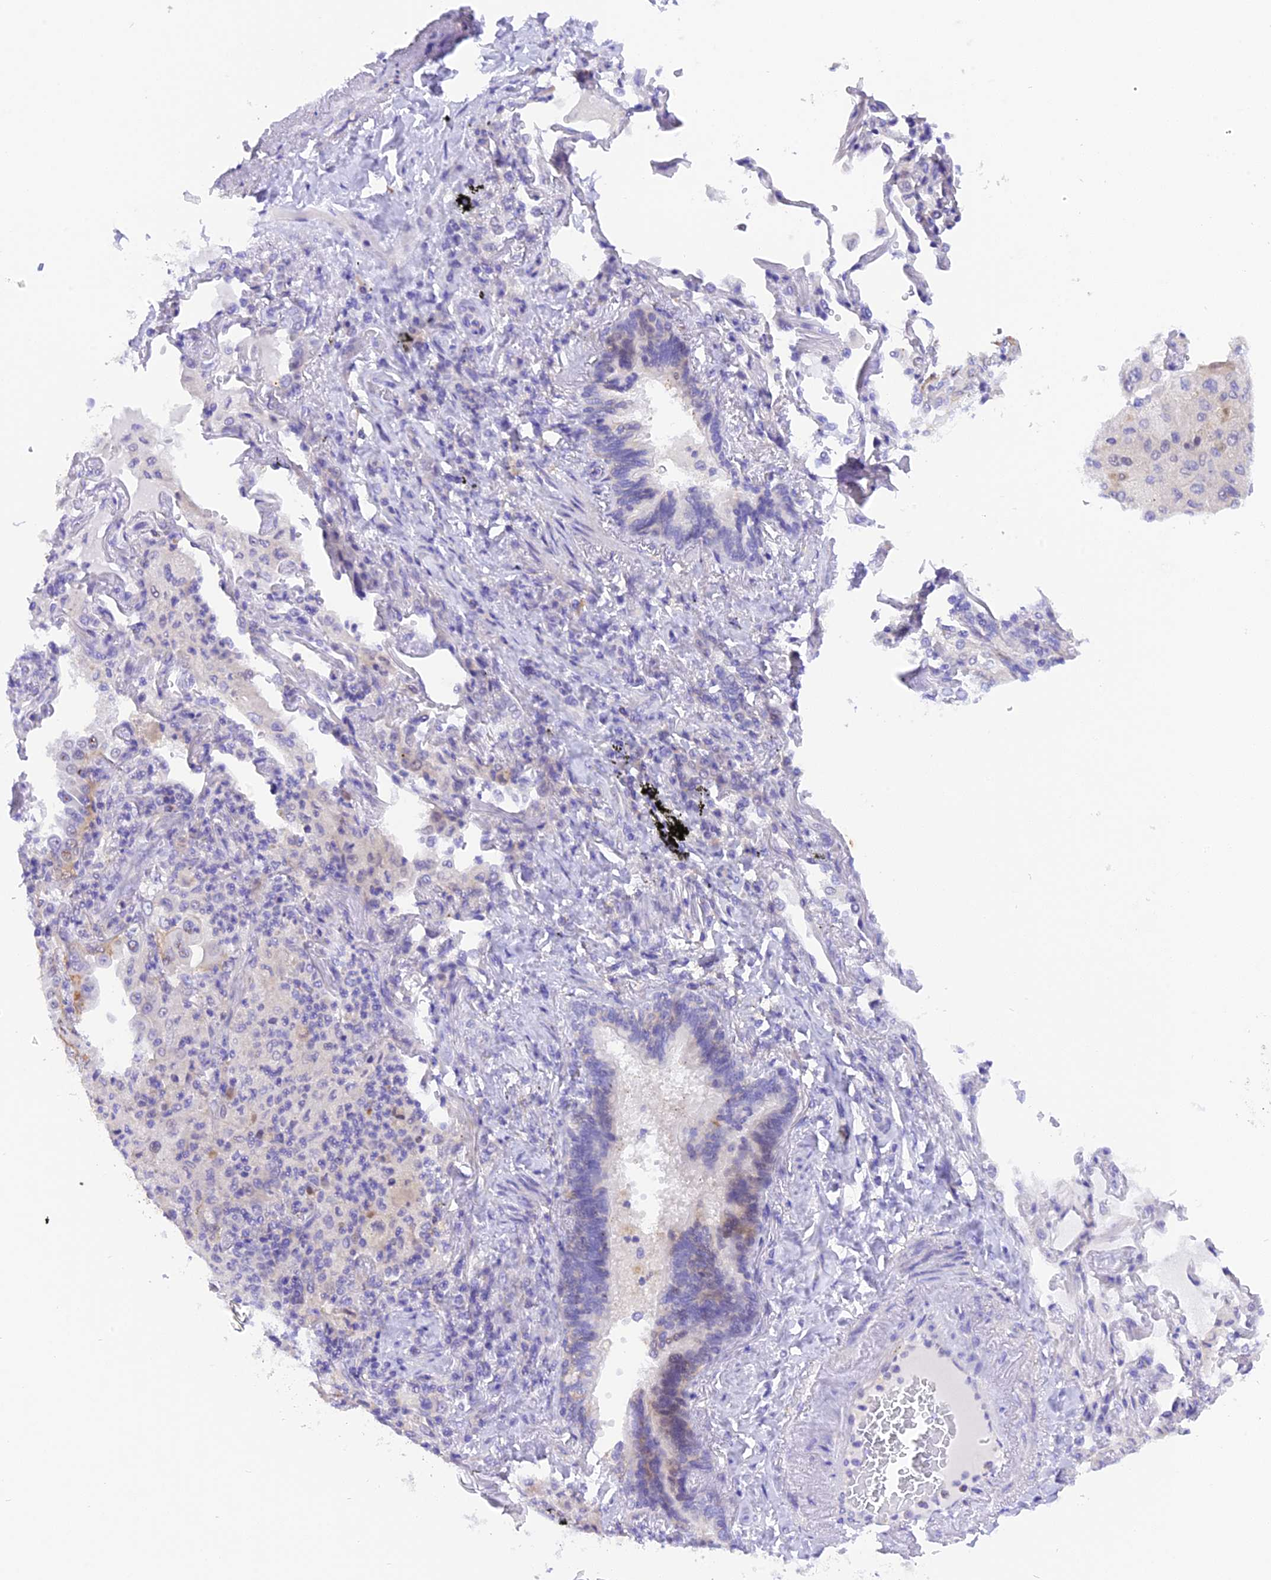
{"staining": {"intensity": "weak", "quantity": "25%-75%", "location": "cytoplasmic/membranous"}, "tissue": "lung cancer", "cell_type": "Tumor cells", "image_type": "cancer", "snomed": [{"axis": "morphology", "description": "Adenocarcinoma, NOS"}, {"axis": "topography", "description": "Lung"}], "caption": "A micrograph of adenocarcinoma (lung) stained for a protein exhibits weak cytoplasmic/membranous brown staining in tumor cells. (DAB = brown stain, brightfield microscopy at high magnification).", "gene": "COL6A5", "patient": {"sex": "female", "age": 69}}